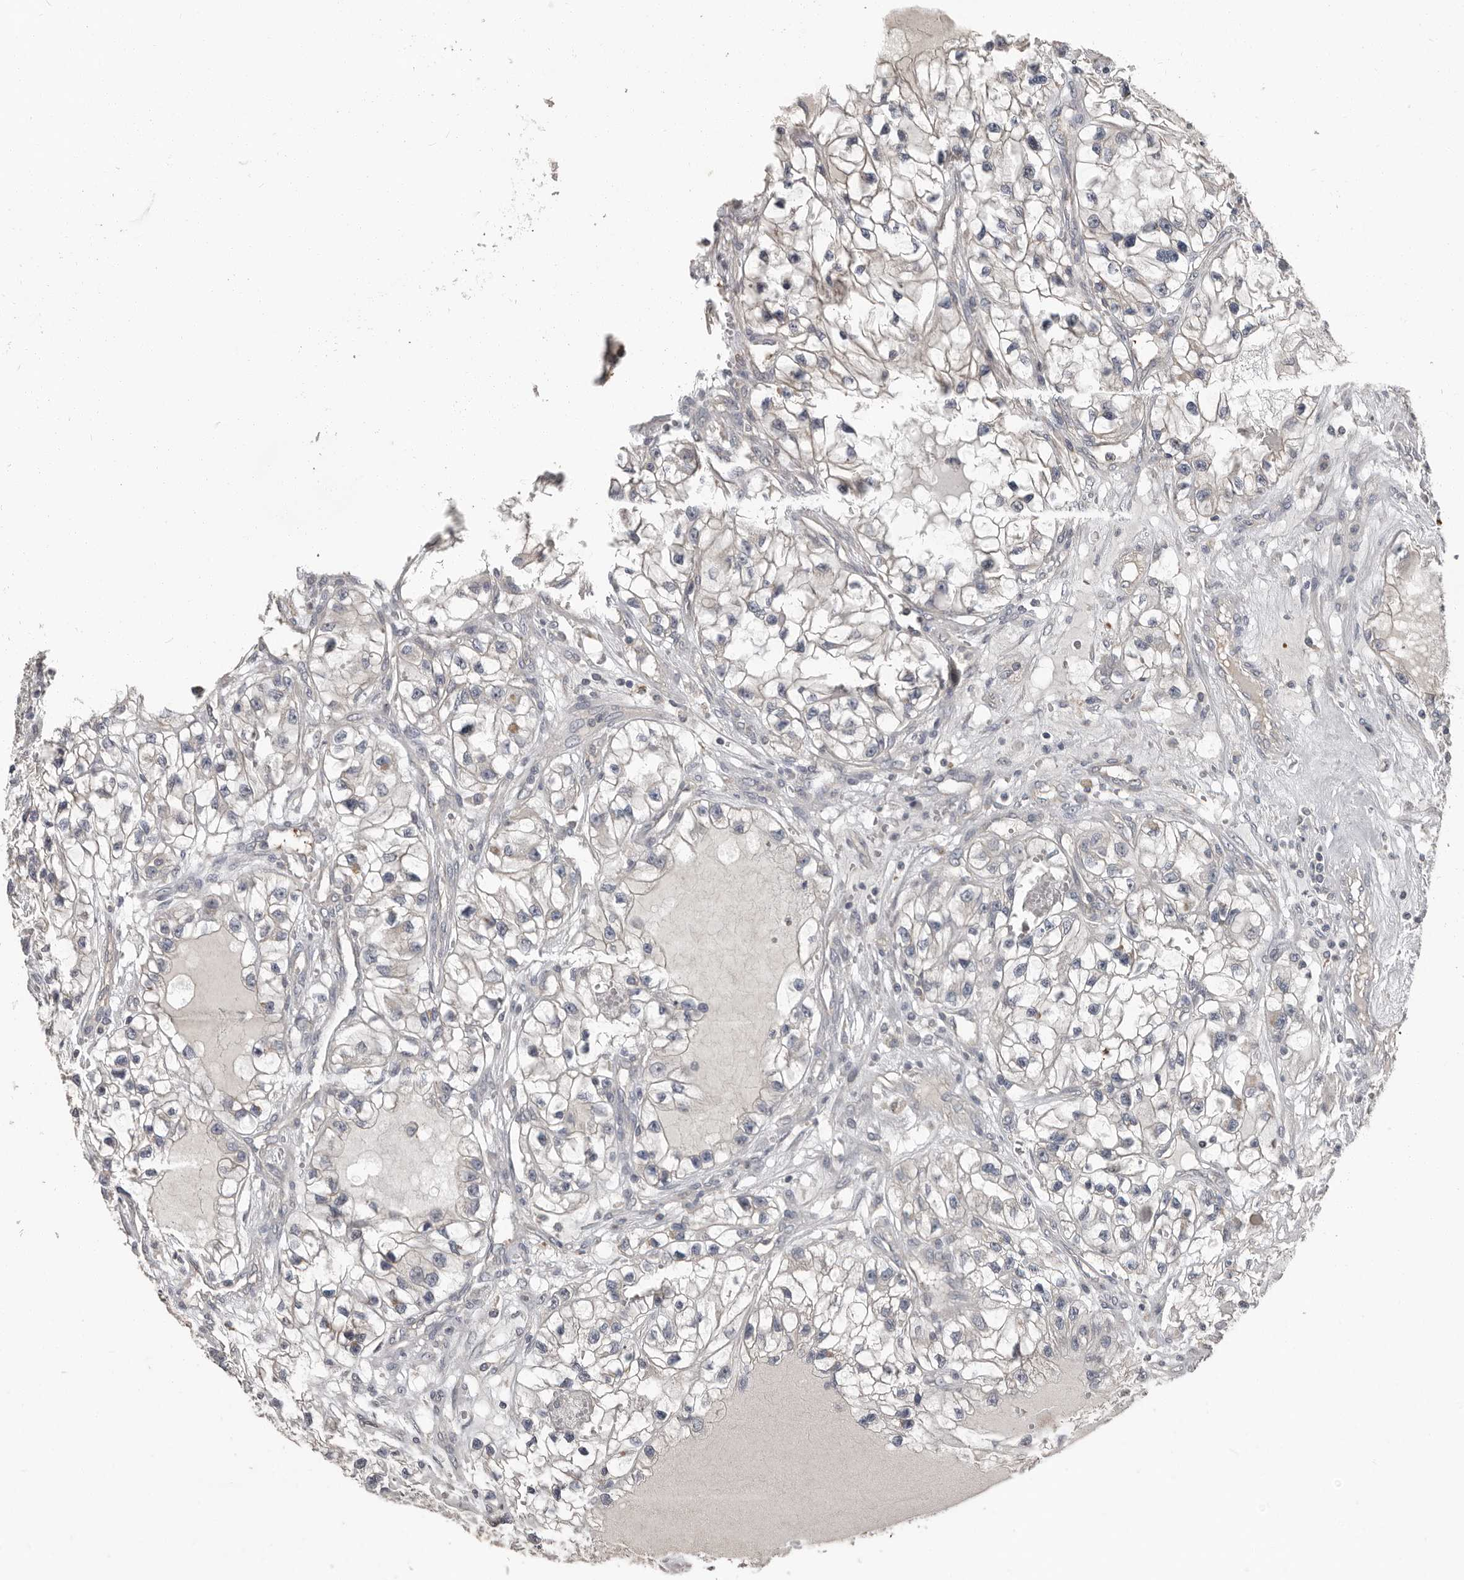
{"staining": {"intensity": "negative", "quantity": "none", "location": "none"}, "tissue": "renal cancer", "cell_type": "Tumor cells", "image_type": "cancer", "snomed": [{"axis": "morphology", "description": "Adenocarcinoma, NOS"}, {"axis": "topography", "description": "Kidney"}], "caption": "Tumor cells show no significant protein positivity in renal cancer.", "gene": "CA6", "patient": {"sex": "female", "age": 57}}